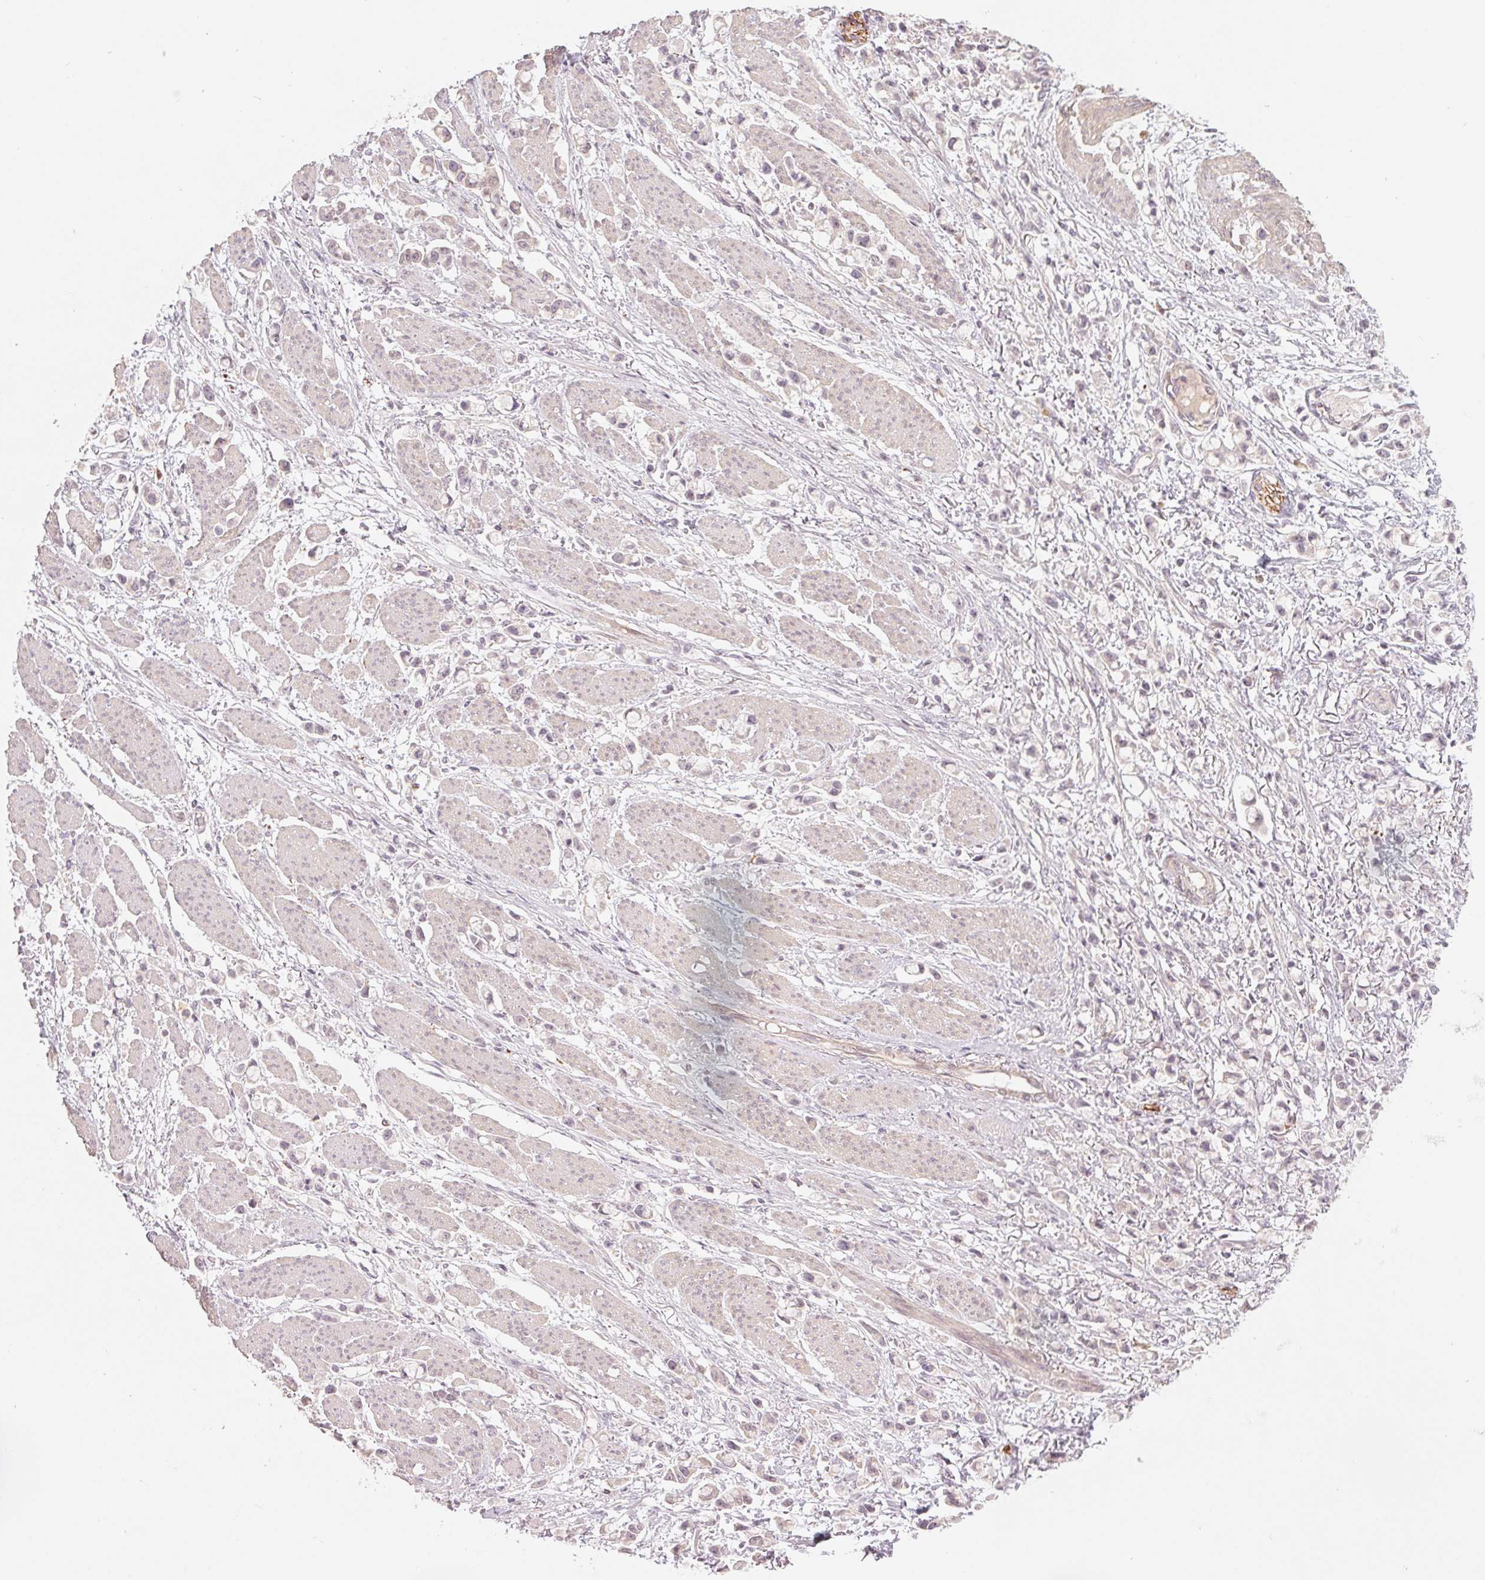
{"staining": {"intensity": "negative", "quantity": "none", "location": "none"}, "tissue": "stomach cancer", "cell_type": "Tumor cells", "image_type": "cancer", "snomed": [{"axis": "morphology", "description": "Adenocarcinoma, NOS"}, {"axis": "topography", "description": "Stomach"}], "caption": "Immunohistochemistry (IHC) histopathology image of human stomach cancer stained for a protein (brown), which reveals no positivity in tumor cells.", "gene": "DENND2C", "patient": {"sex": "female", "age": 81}}